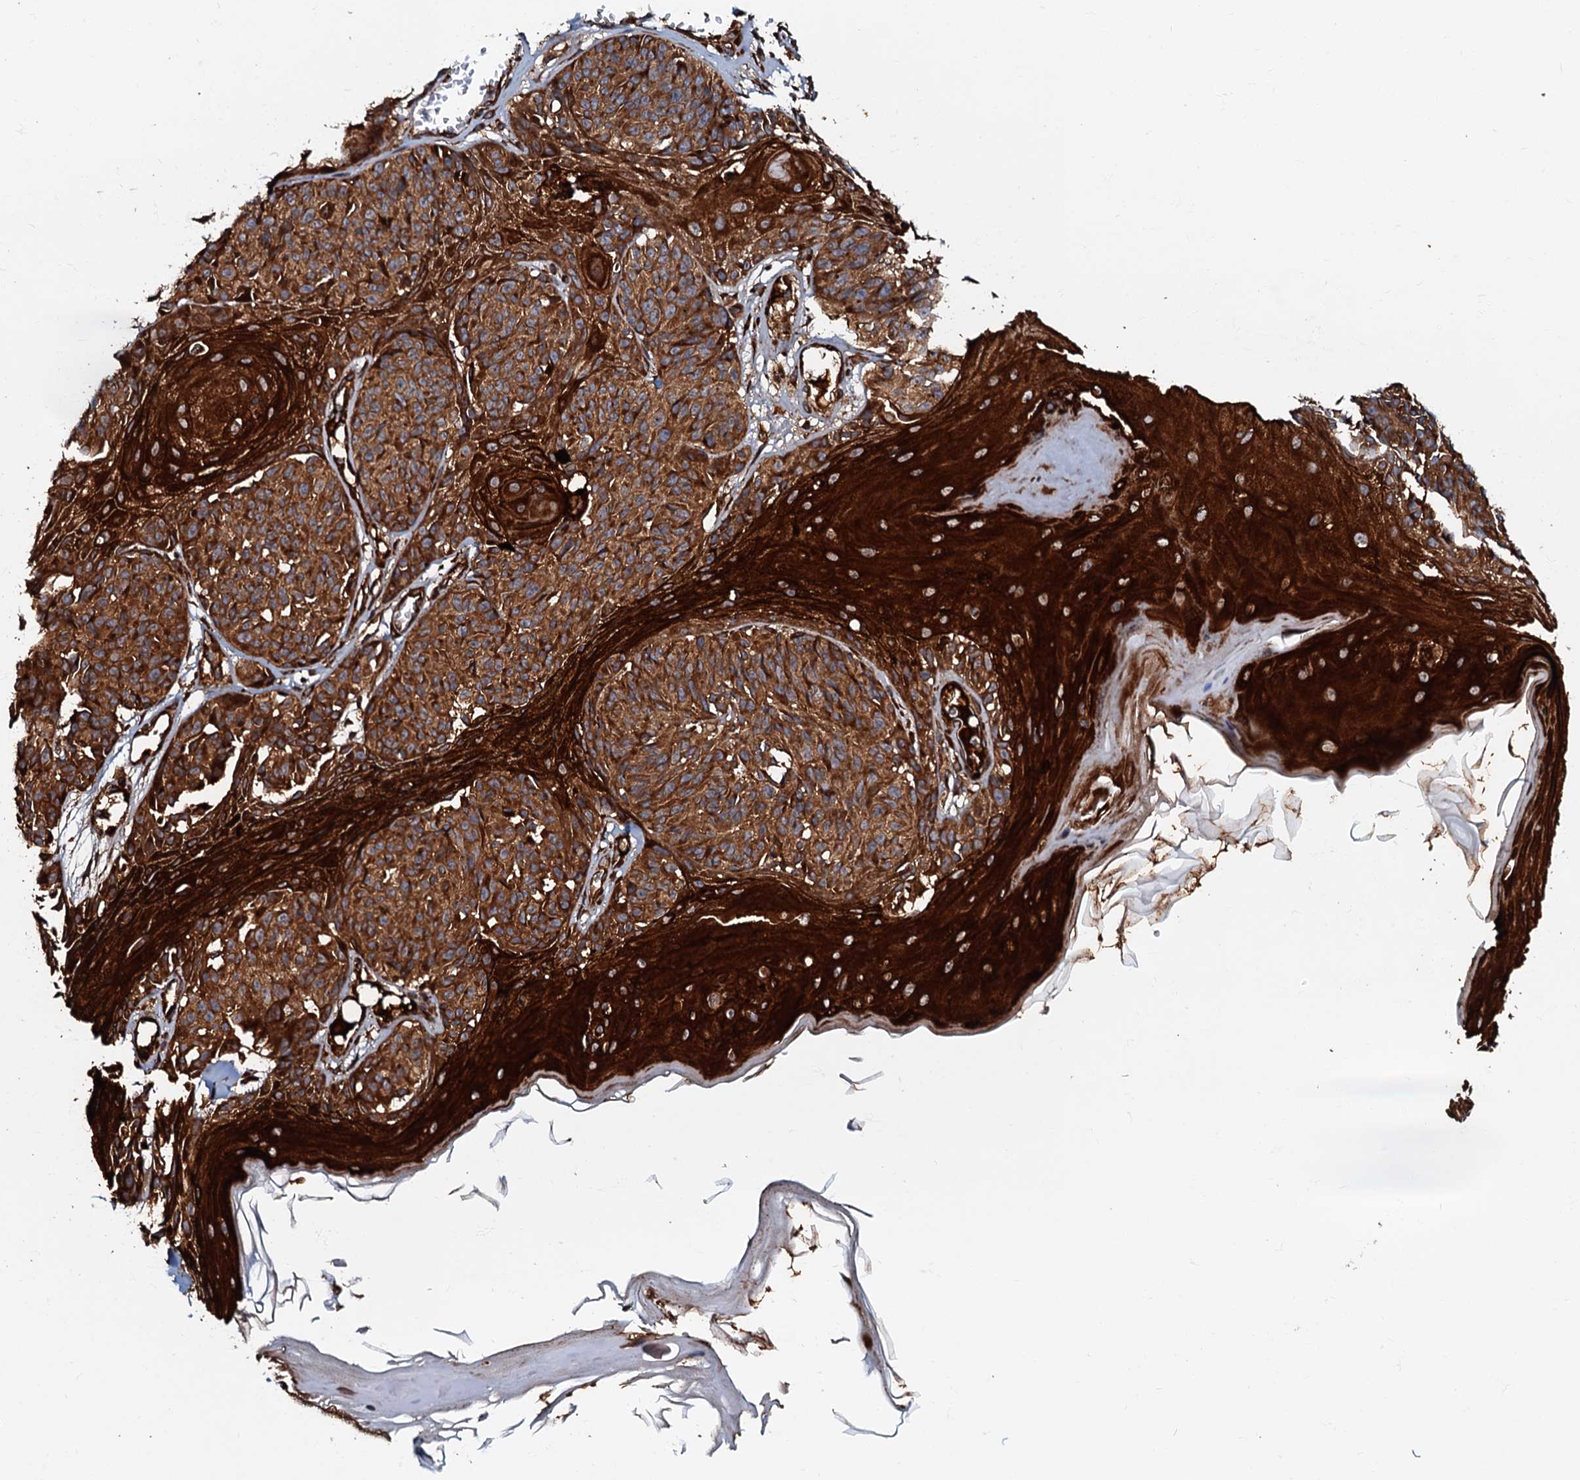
{"staining": {"intensity": "strong", "quantity": ">75%", "location": "cytoplasmic/membranous"}, "tissue": "melanoma", "cell_type": "Tumor cells", "image_type": "cancer", "snomed": [{"axis": "morphology", "description": "Malignant melanoma, NOS"}, {"axis": "topography", "description": "Skin"}], "caption": "Tumor cells display high levels of strong cytoplasmic/membranous staining in approximately >75% of cells in human melanoma. (IHC, brightfield microscopy, high magnification).", "gene": "BLOC1S6", "patient": {"sex": "male", "age": 83}}